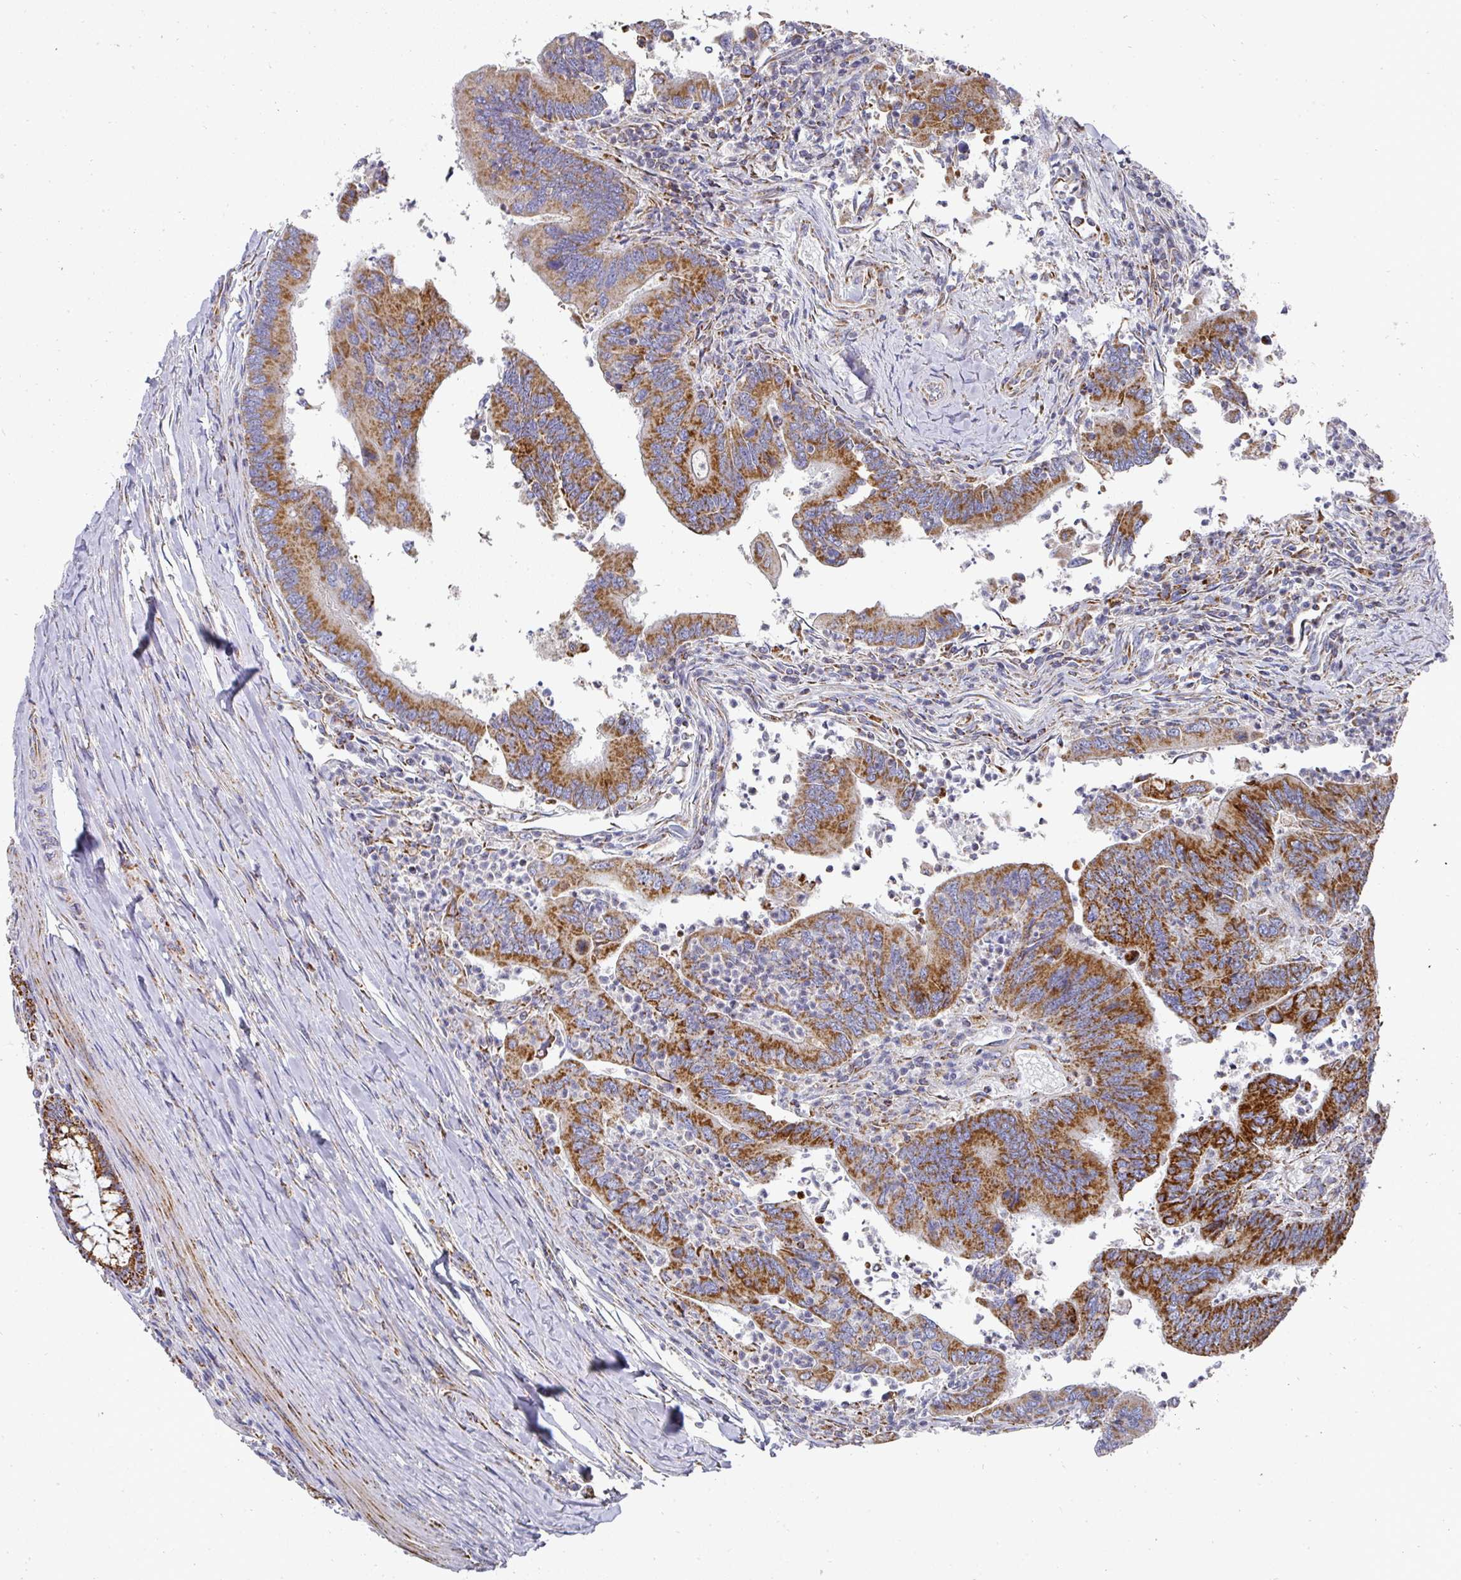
{"staining": {"intensity": "strong", "quantity": ">75%", "location": "cytoplasmic/membranous"}, "tissue": "colorectal cancer", "cell_type": "Tumor cells", "image_type": "cancer", "snomed": [{"axis": "morphology", "description": "Adenocarcinoma, NOS"}, {"axis": "topography", "description": "Colon"}], "caption": "Immunohistochemical staining of colorectal adenocarcinoma displays strong cytoplasmic/membranous protein staining in approximately >75% of tumor cells. The staining is performed using DAB brown chromogen to label protein expression. The nuclei are counter-stained blue using hematoxylin.", "gene": "UQCRFS1", "patient": {"sex": "female", "age": 67}}